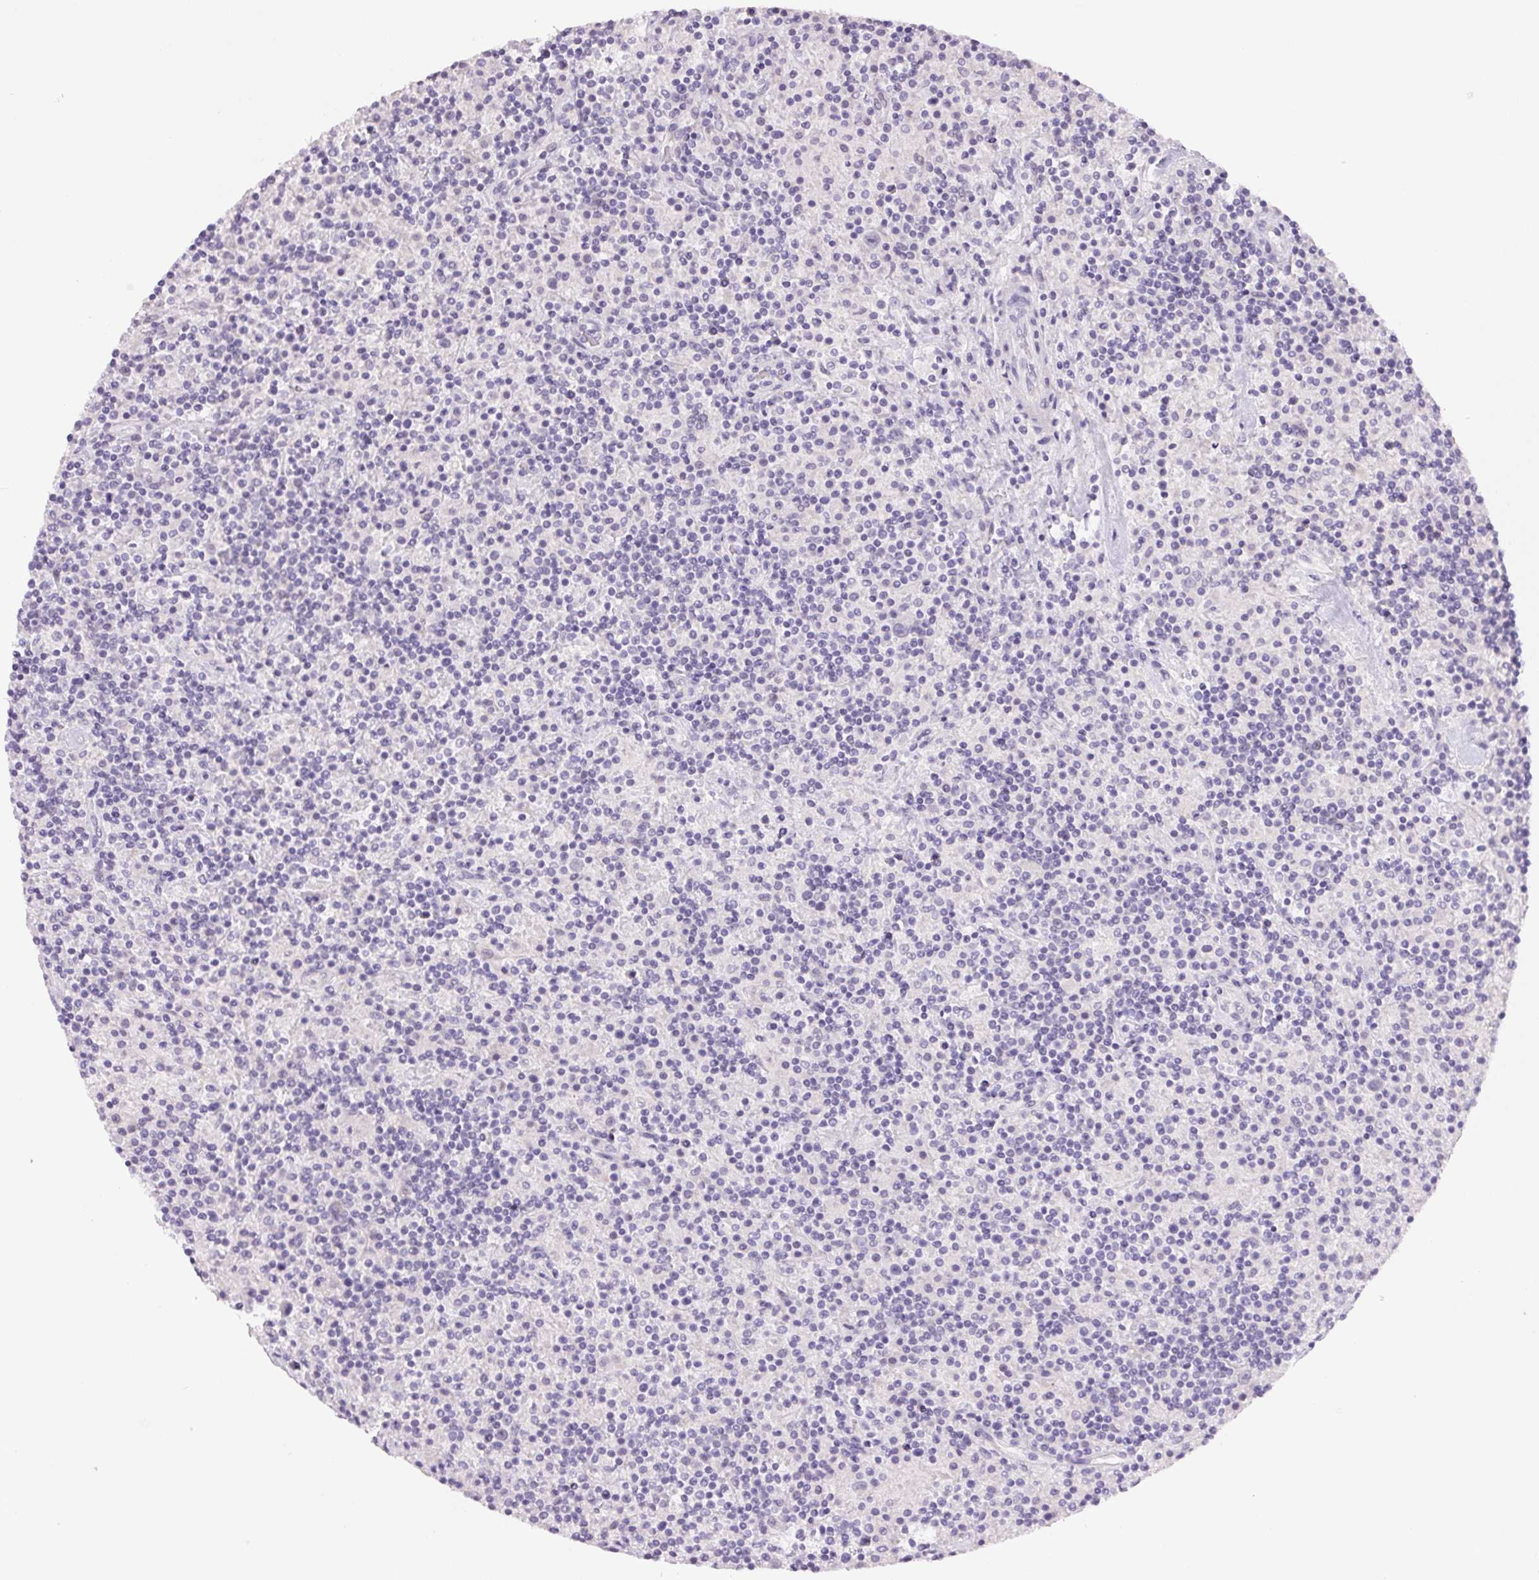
{"staining": {"intensity": "negative", "quantity": "none", "location": "none"}, "tissue": "lymphoma", "cell_type": "Tumor cells", "image_type": "cancer", "snomed": [{"axis": "morphology", "description": "Hodgkin's disease, NOS"}, {"axis": "topography", "description": "Lymph node"}], "caption": "The image exhibits no staining of tumor cells in lymphoma.", "gene": "BPIFB2", "patient": {"sex": "male", "age": 70}}